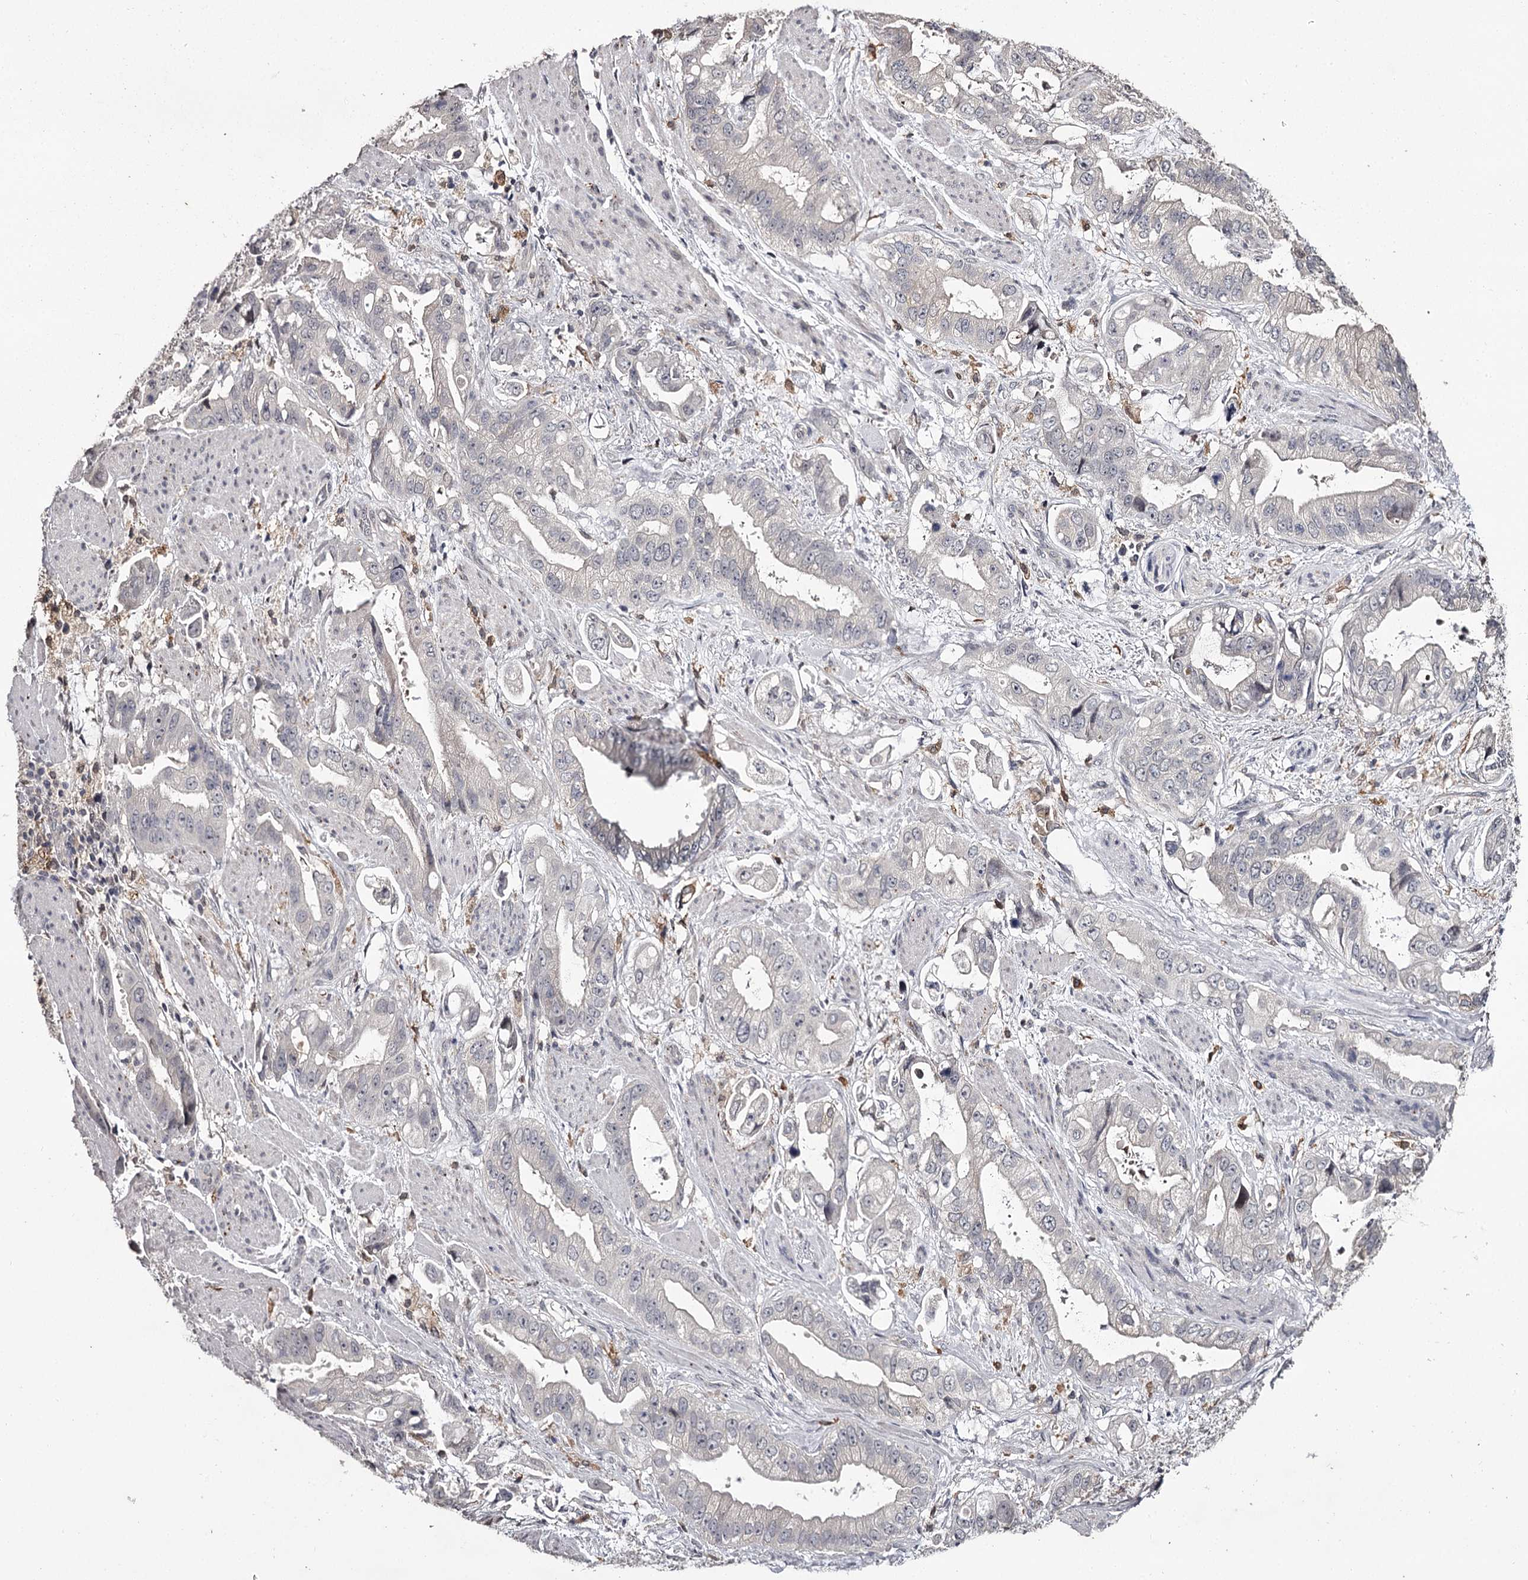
{"staining": {"intensity": "negative", "quantity": "none", "location": "none"}, "tissue": "stomach cancer", "cell_type": "Tumor cells", "image_type": "cancer", "snomed": [{"axis": "morphology", "description": "Adenocarcinoma, NOS"}, {"axis": "topography", "description": "Stomach"}], "caption": "Adenocarcinoma (stomach) stained for a protein using immunohistochemistry demonstrates no positivity tumor cells.", "gene": "SLC32A1", "patient": {"sex": "male", "age": 62}}